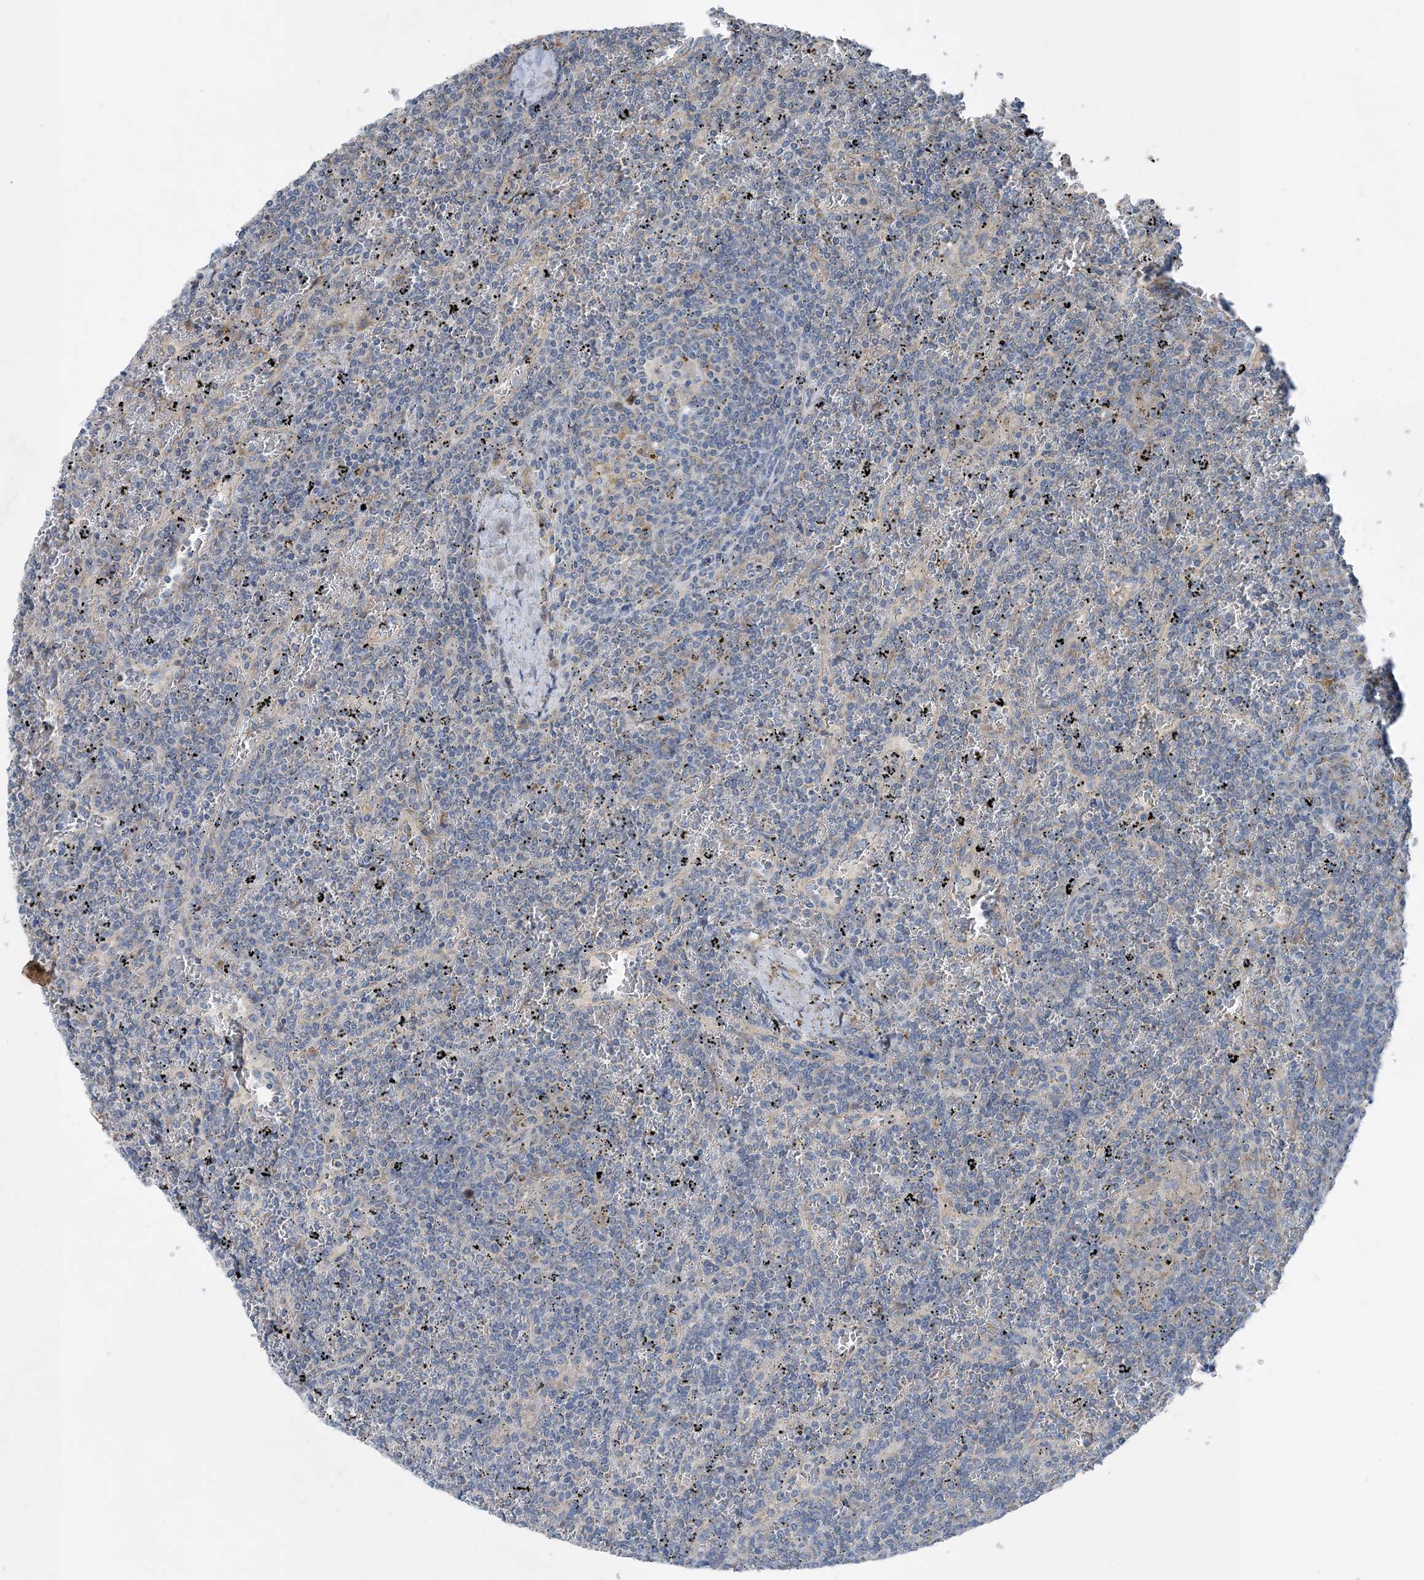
{"staining": {"intensity": "negative", "quantity": "none", "location": "none"}, "tissue": "lymphoma", "cell_type": "Tumor cells", "image_type": "cancer", "snomed": [{"axis": "morphology", "description": "Malignant lymphoma, non-Hodgkin's type, Low grade"}, {"axis": "topography", "description": "Spleen"}], "caption": "This is an immunohistochemistry (IHC) micrograph of malignant lymphoma, non-Hodgkin's type (low-grade). There is no staining in tumor cells.", "gene": "DHX30", "patient": {"sex": "female", "age": 19}}